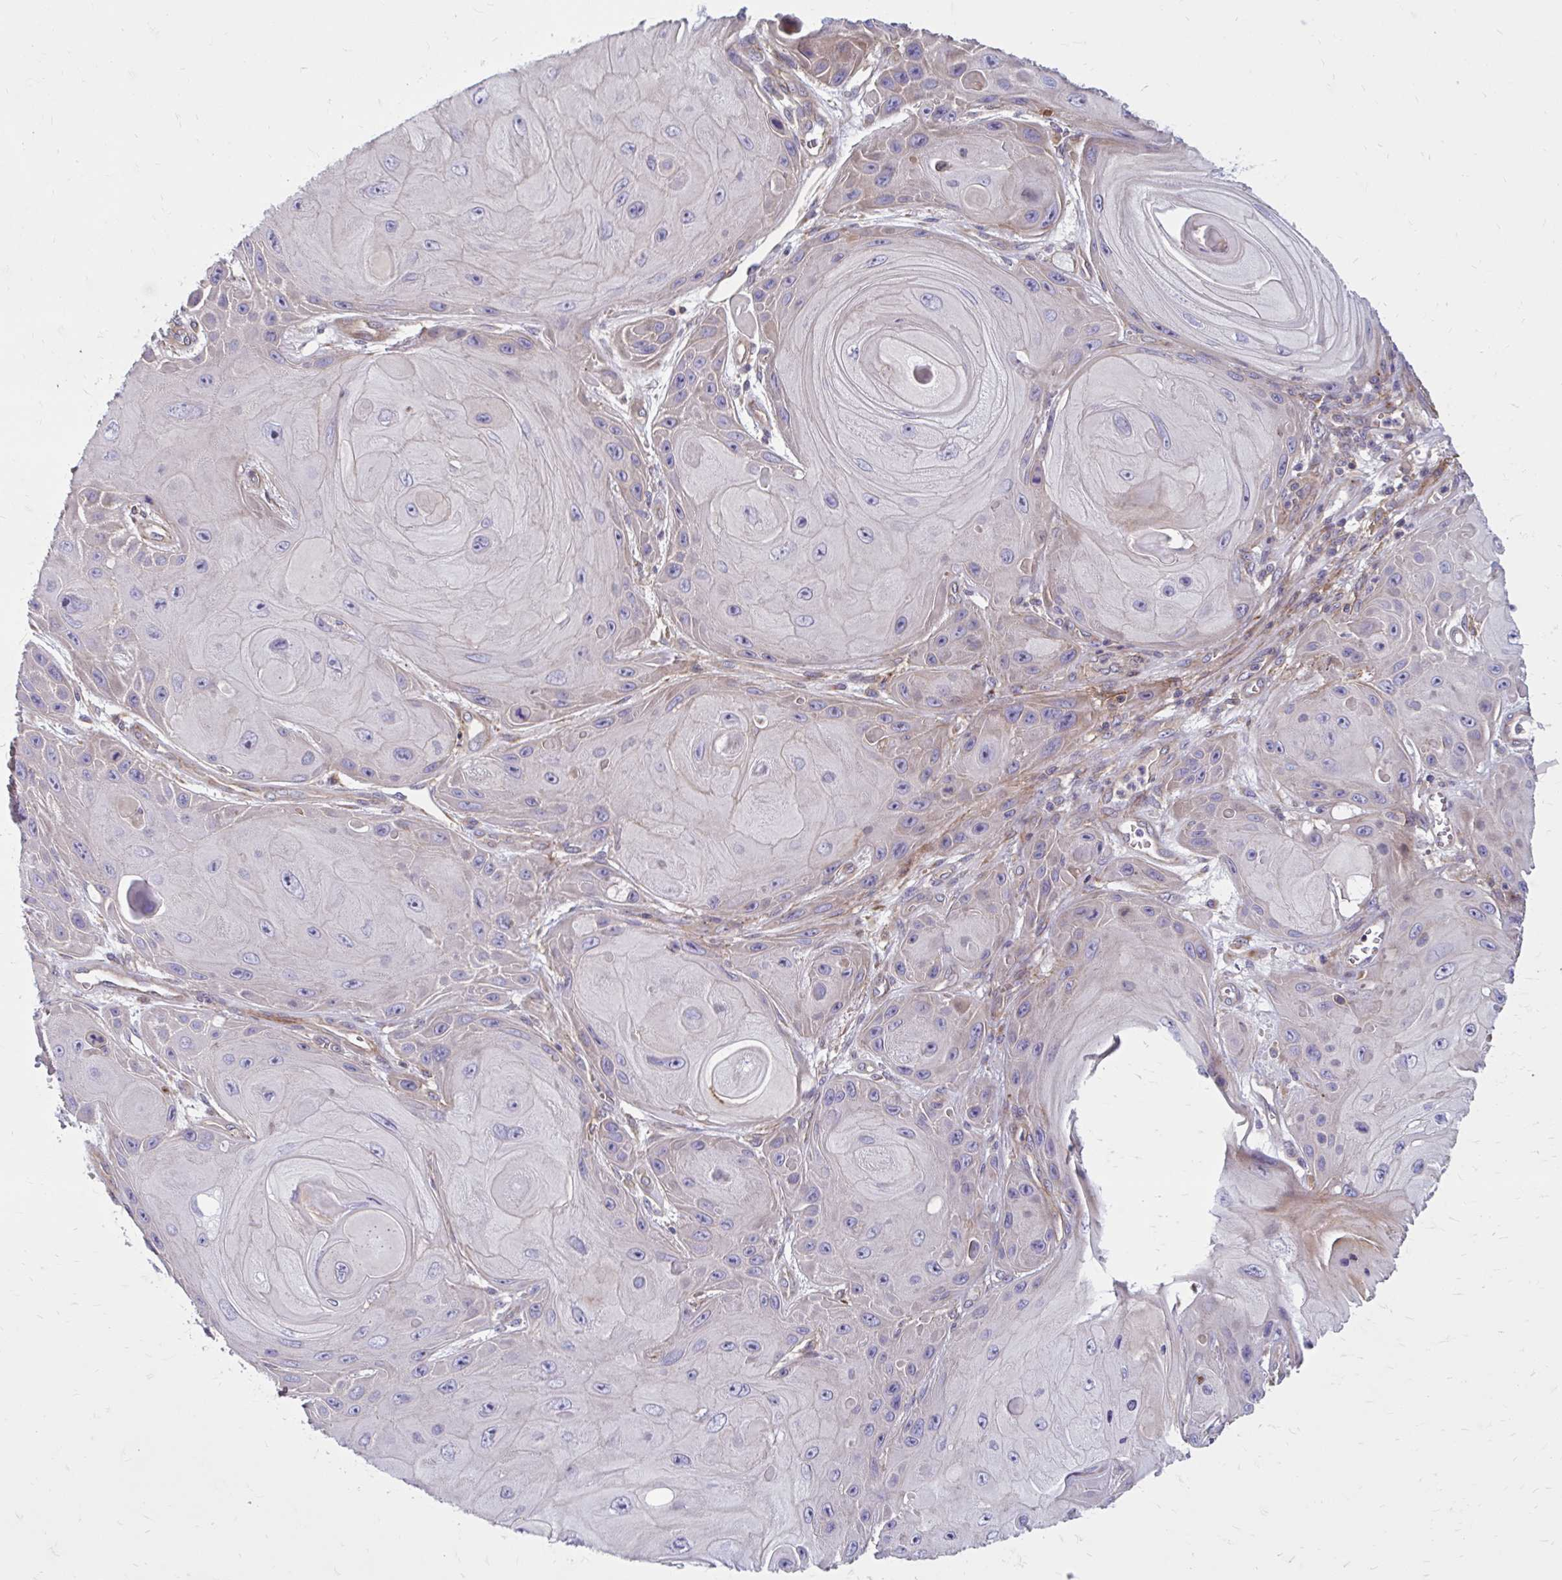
{"staining": {"intensity": "moderate", "quantity": "<25%", "location": "cytoplasmic/membranous"}, "tissue": "skin cancer", "cell_type": "Tumor cells", "image_type": "cancer", "snomed": [{"axis": "morphology", "description": "Squamous cell carcinoma, NOS"}, {"axis": "topography", "description": "Skin"}], "caption": "The photomicrograph exhibits staining of skin cancer (squamous cell carcinoma), revealing moderate cytoplasmic/membranous protein staining (brown color) within tumor cells.", "gene": "FAP", "patient": {"sex": "female", "age": 94}}